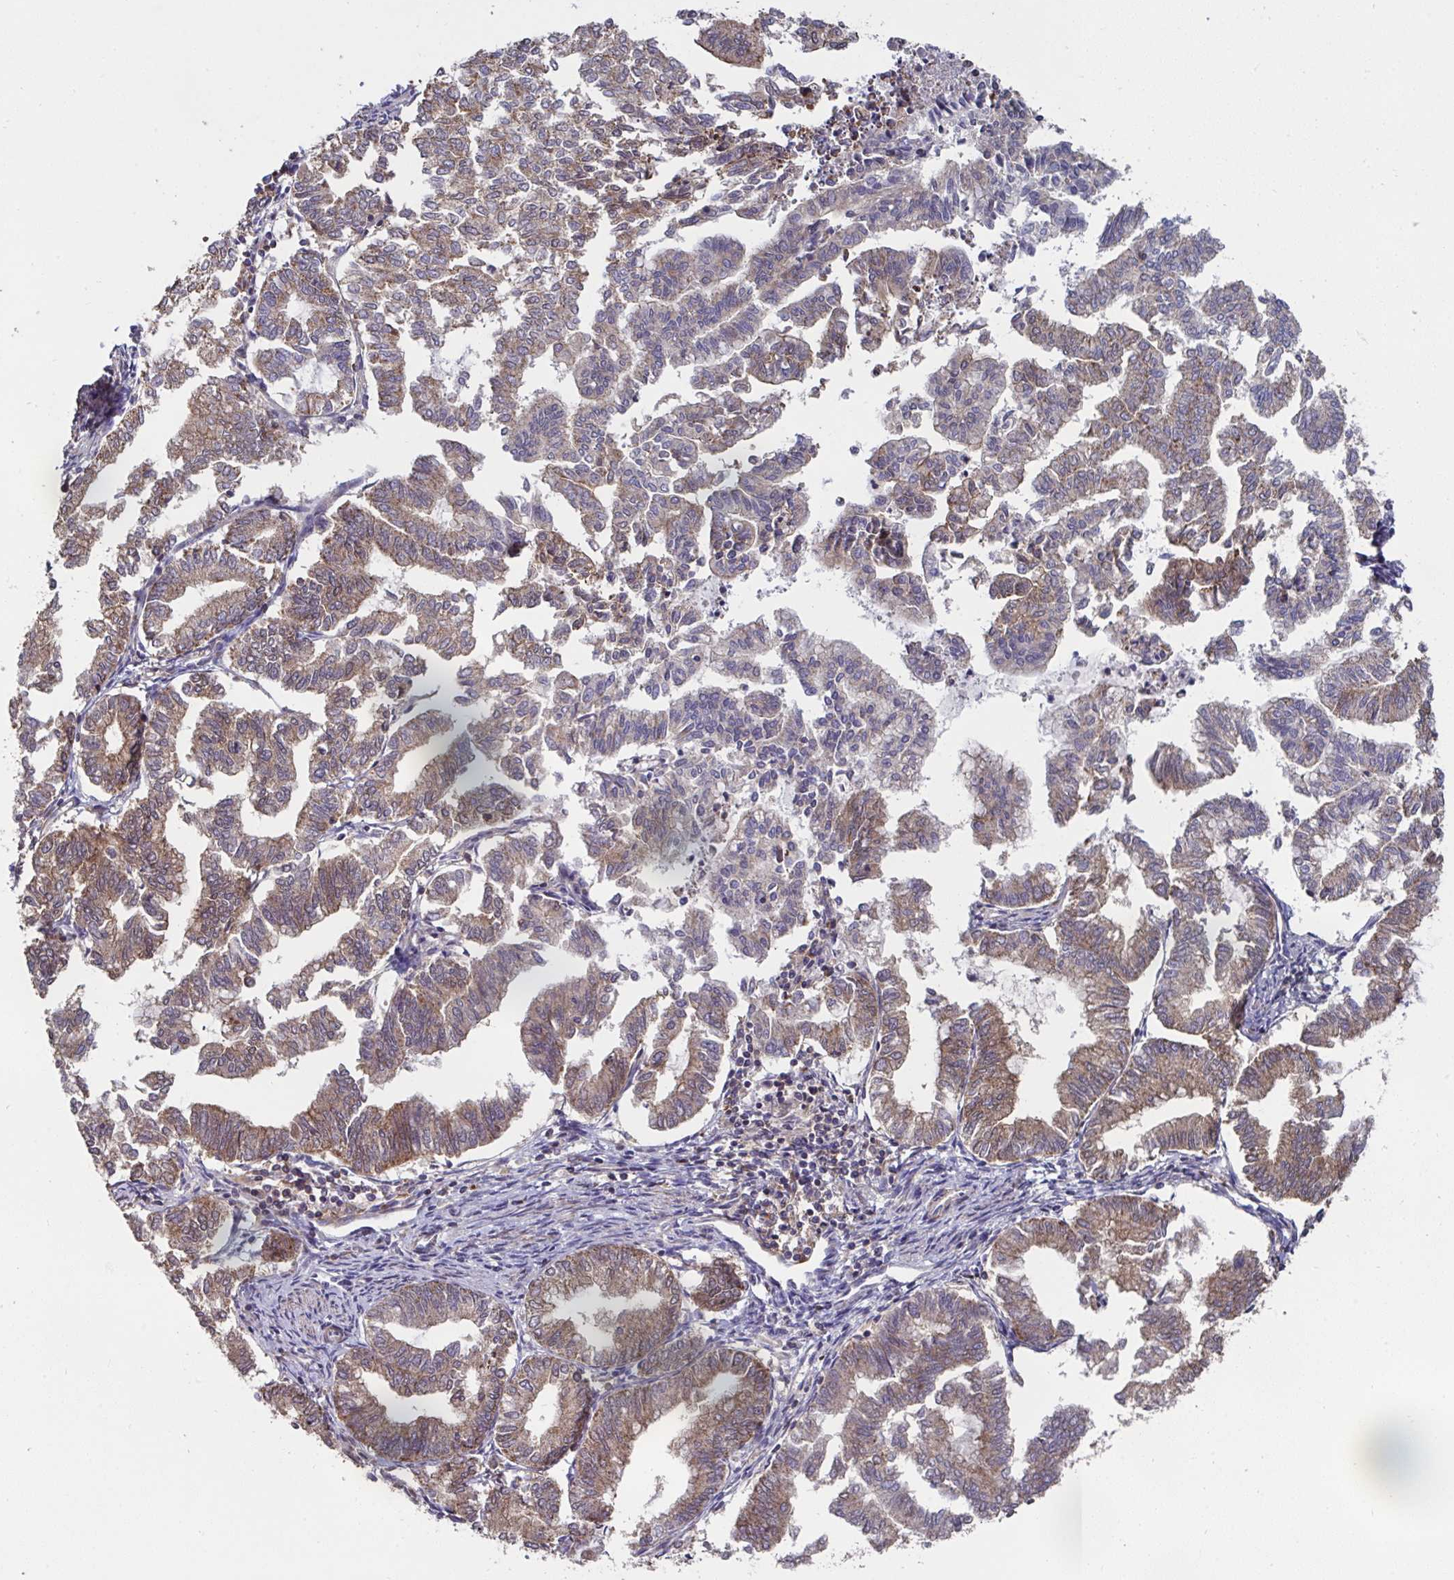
{"staining": {"intensity": "moderate", "quantity": ">75%", "location": "cytoplasmic/membranous"}, "tissue": "endometrial cancer", "cell_type": "Tumor cells", "image_type": "cancer", "snomed": [{"axis": "morphology", "description": "Adenocarcinoma, NOS"}, {"axis": "topography", "description": "Endometrium"}], "caption": "Tumor cells exhibit moderate cytoplasmic/membranous staining in approximately >75% of cells in endometrial cancer (adenocarcinoma).", "gene": "DZANK1", "patient": {"sex": "female", "age": 79}}